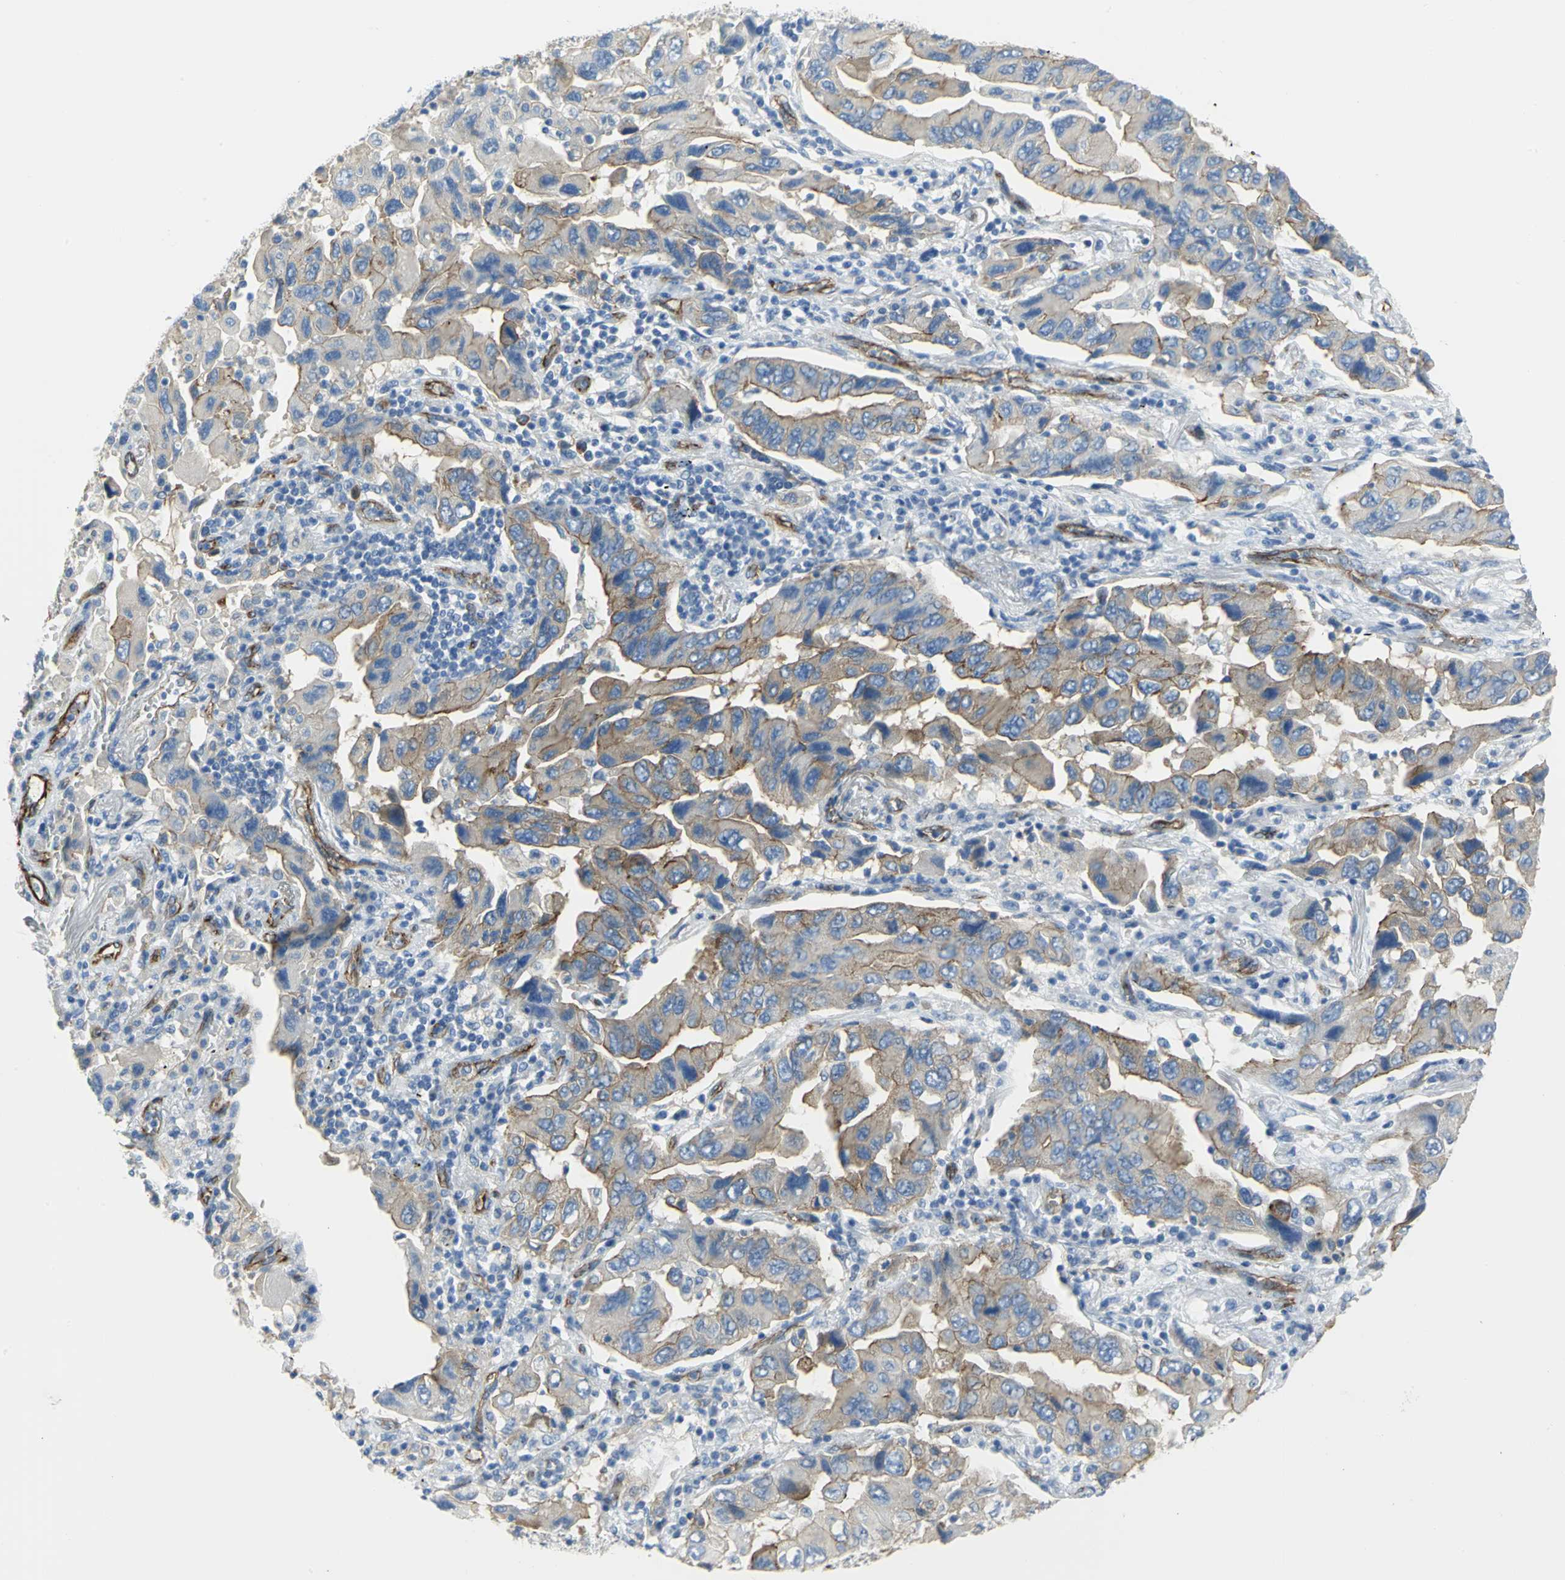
{"staining": {"intensity": "moderate", "quantity": ">75%", "location": "cytoplasmic/membranous"}, "tissue": "lung cancer", "cell_type": "Tumor cells", "image_type": "cancer", "snomed": [{"axis": "morphology", "description": "Adenocarcinoma, NOS"}, {"axis": "topography", "description": "Lung"}], "caption": "An immunohistochemistry image of tumor tissue is shown. Protein staining in brown shows moderate cytoplasmic/membranous positivity in lung cancer (adenocarcinoma) within tumor cells.", "gene": "FLNB", "patient": {"sex": "female", "age": 65}}